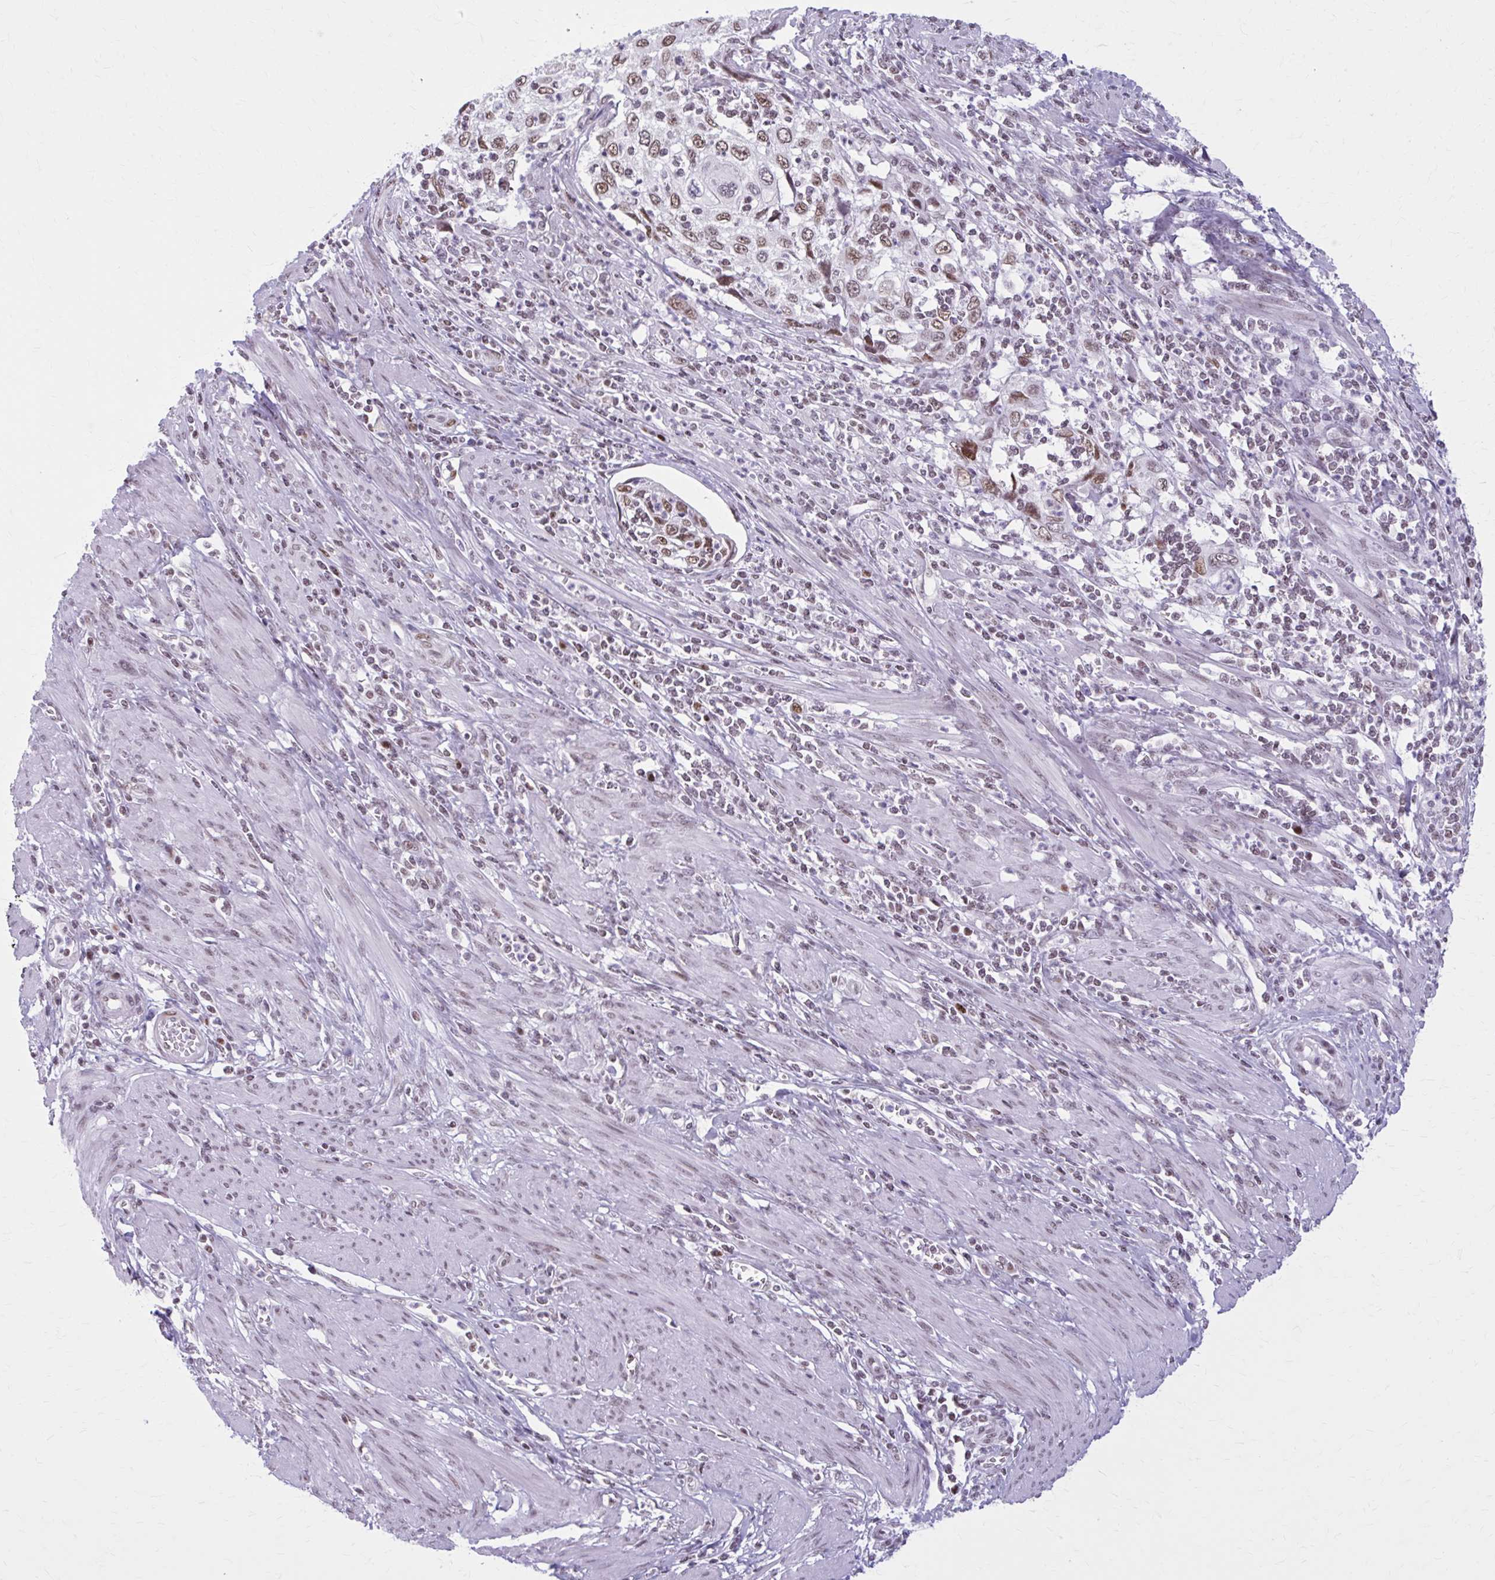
{"staining": {"intensity": "moderate", "quantity": ">75%", "location": "nuclear"}, "tissue": "cervical cancer", "cell_type": "Tumor cells", "image_type": "cancer", "snomed": [{"axis": "morphology", "description": "Squamous cell carcinoma, NOS"}, {"axis": "topography", "description": "Cervix"}], "caption": "The histopathology image reveals a brown stain indicating the presence of a protein in the nuclear of tumor cells in squamous cell carcinoma (cervical).", "gene": "PABIR1", "patient": {"sex": "female", "age": 70}}